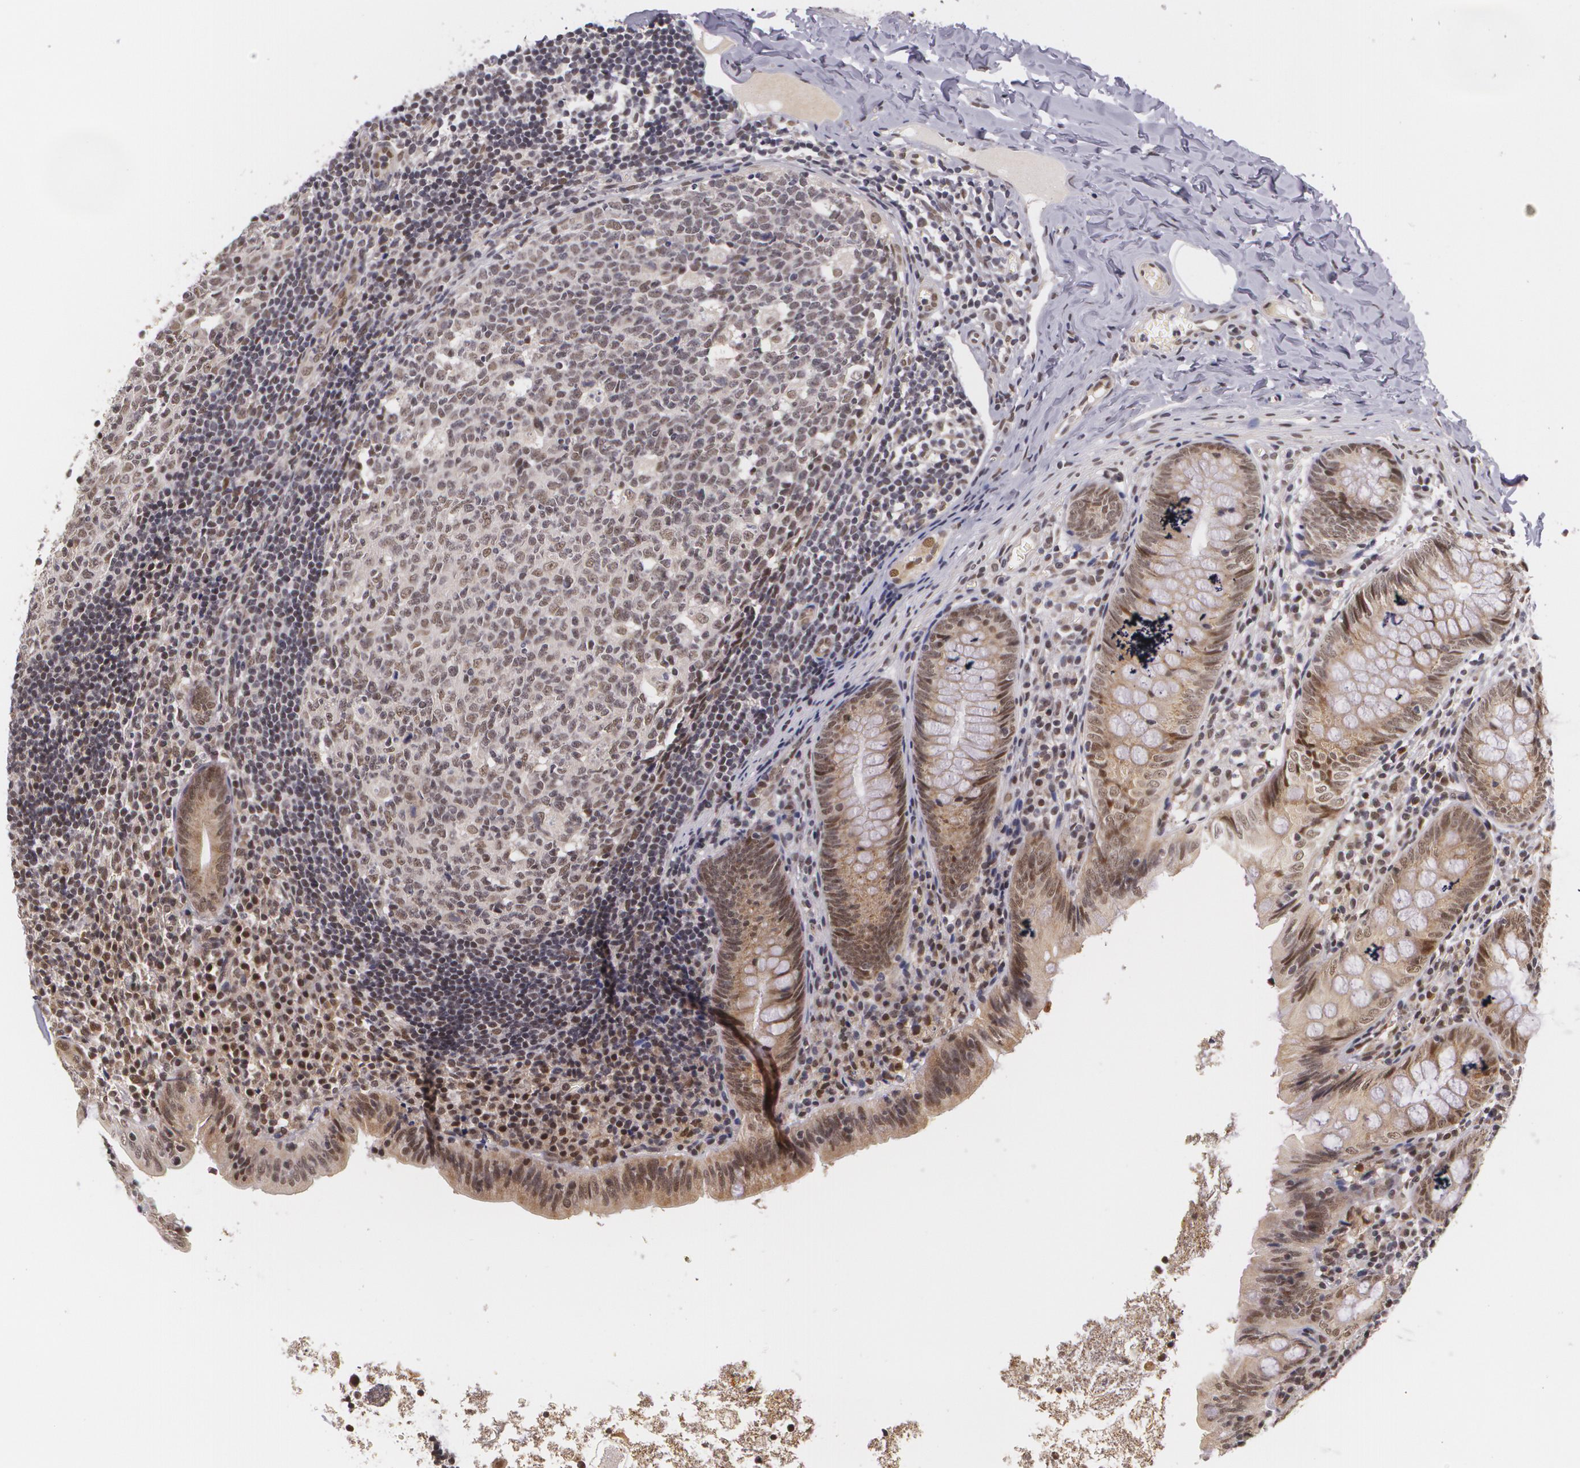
{"staining": {"intensity": "weak", "quantity": "<25%", "location": "nuclear"}, "tissue": "appendix", "cell_type": "Glandular cells", "image_type": "normal", "snomed": [{"axis": "morphology", "description": "Normal tissue, NOS"}, {"axis": "topography", "description": "Appendix"}], "caption": "Immunohistochemical staining of normal human appendix demonstrates no significant positivity in glandular cells. (DAB immunohistochemistry visualized using brightfield microscopy, high magnification).", "gene": "ALX1", "patient": {"sex": "male", "age": 7}}